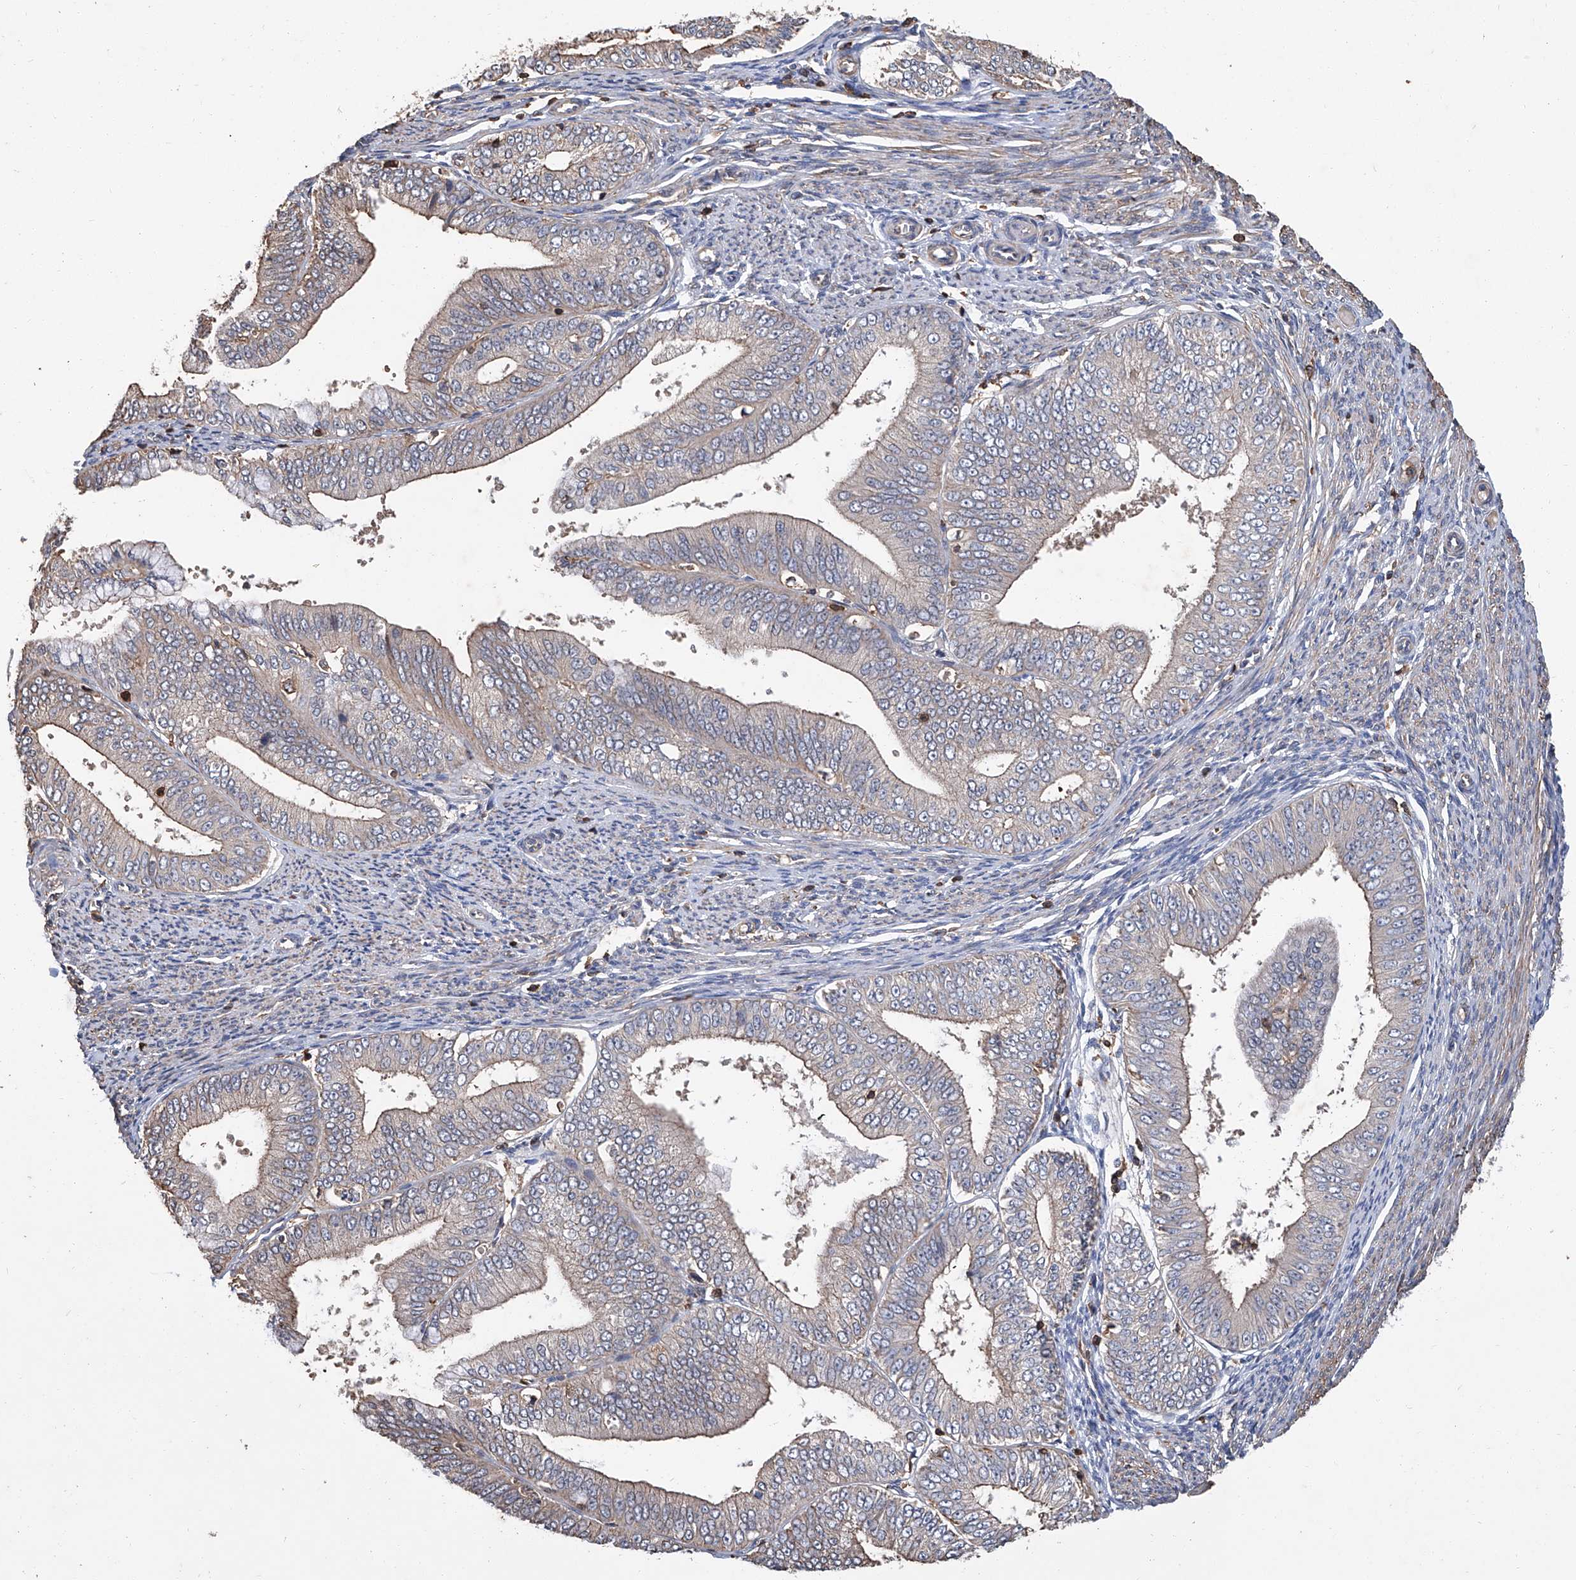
{"staining": {"intensity": "weak", "quantity": "<25%", "location": "cytoplasmic/membranous"}, "tissue": "endometrial cancer", "cell_type": "Tumor cells", "image_type": "cancer", "snomed": [{"axis": "morphology", "description": "Adenocarcinoma, NOS"}, {"axis": "topography", "description": "Endometrium"}], "caption": "Immunohistochemistry (IHC) micrograph of human endometrial cancer (adenocarcinoma) stained for a protein (brown), which demonstrates no positivity in tumor cells.", "gene": "GPT", "patient": {"sex": "female", "age": 63}}